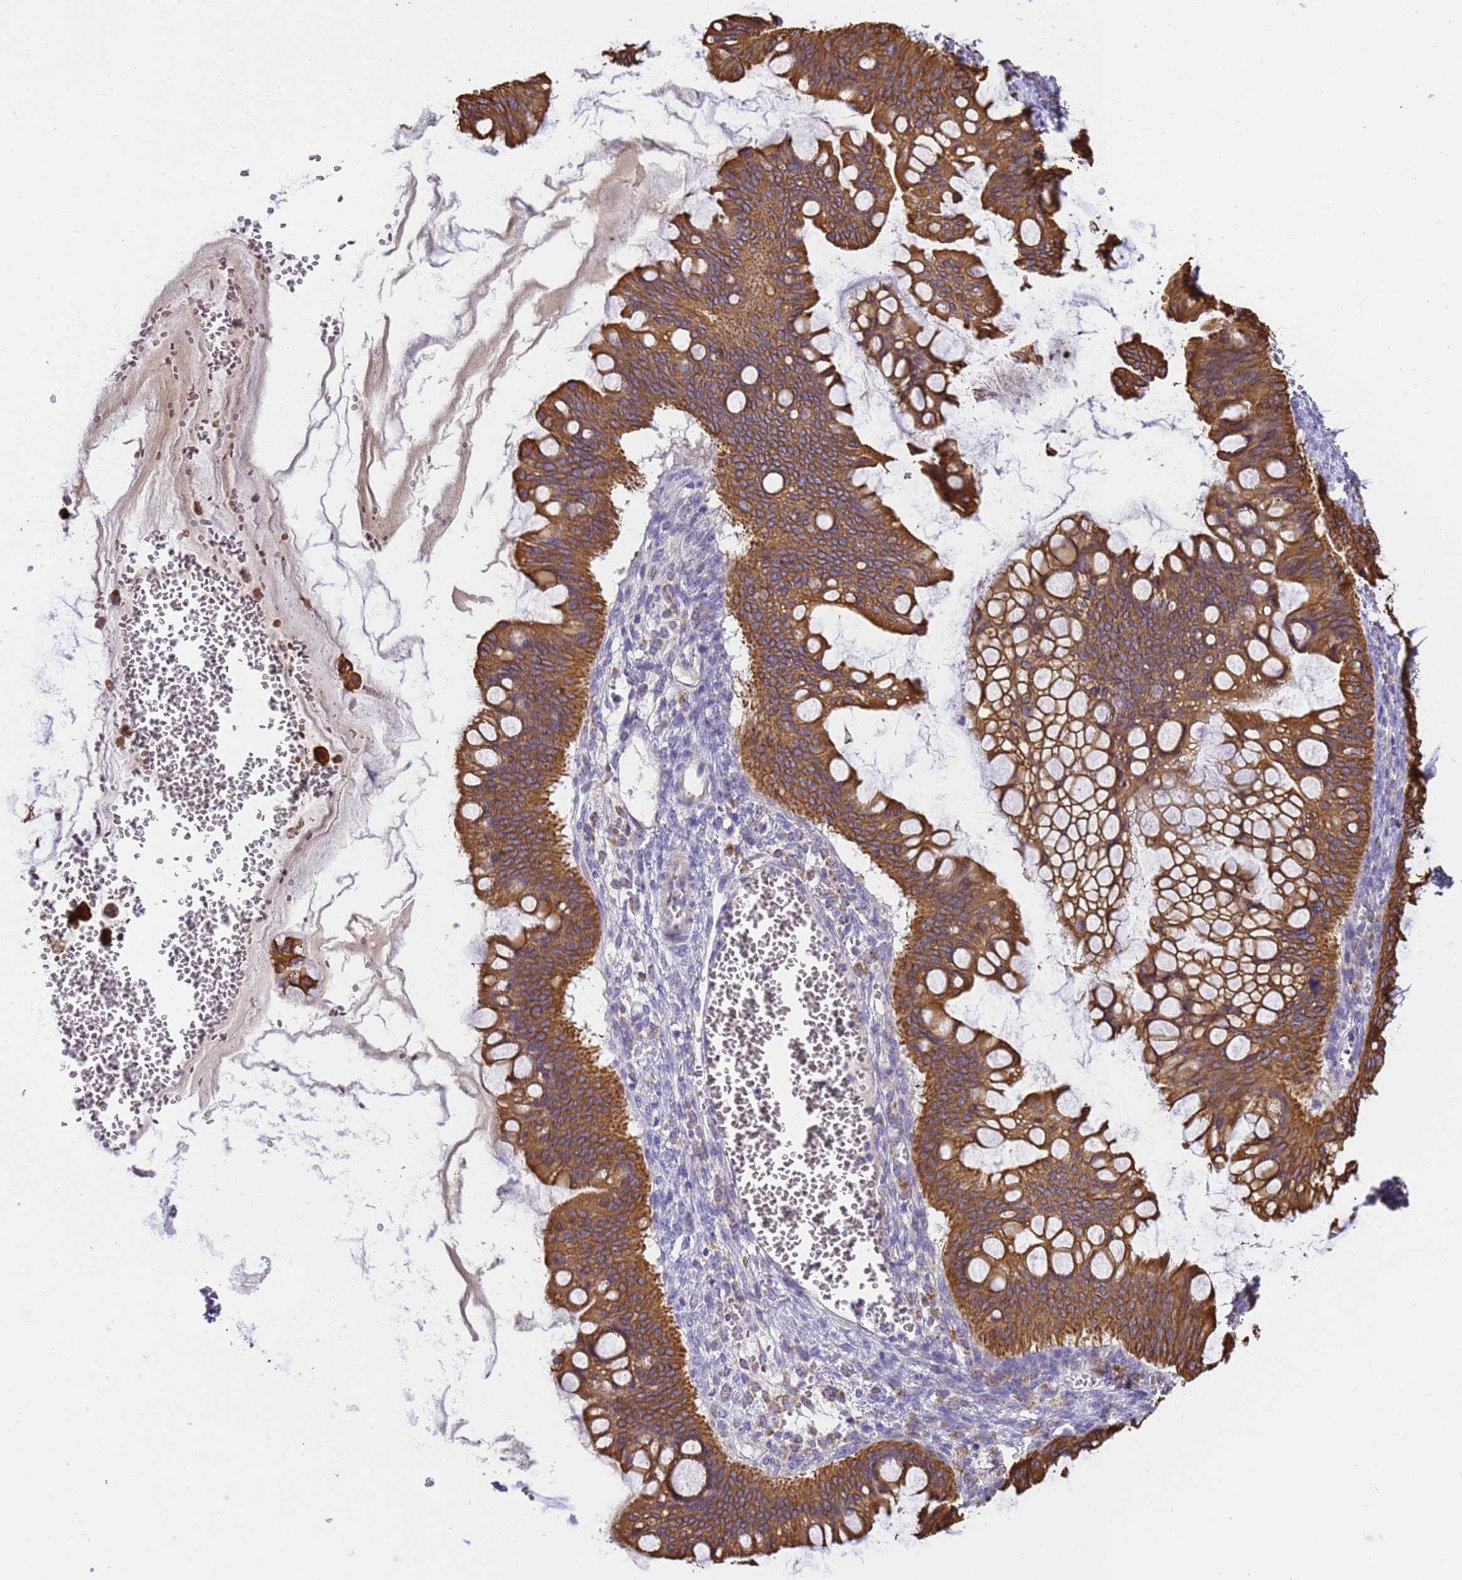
{"staining": {"intensity": "strong", "quantity": ">75%", "location": "cytoplasmic/membranous"}, "tissue": "ovarian cancer", "cell_type": "Tumor cells", "image_type": "cancer", "snomed": [{"axis": "morphology", "description": "Cystadenocarcinoma, mucinous, NOS"}, {"axis": "topography", "description": "Ovary"}], "caption": "The photomicrograph reveals staining of ovarian mucinous cystadenocarcinoma, revealing strong cytoplasmic/membranous protein staining (brown color) within tumor cells. The staining was performed using DAB (3,3'-diaminobenzidine), with brown indicating positive protein expression. Nuclei are stained blue with hematoxylin.", "gene": "PIEZO2", "patient": {"sex": "female", "age": 73}}